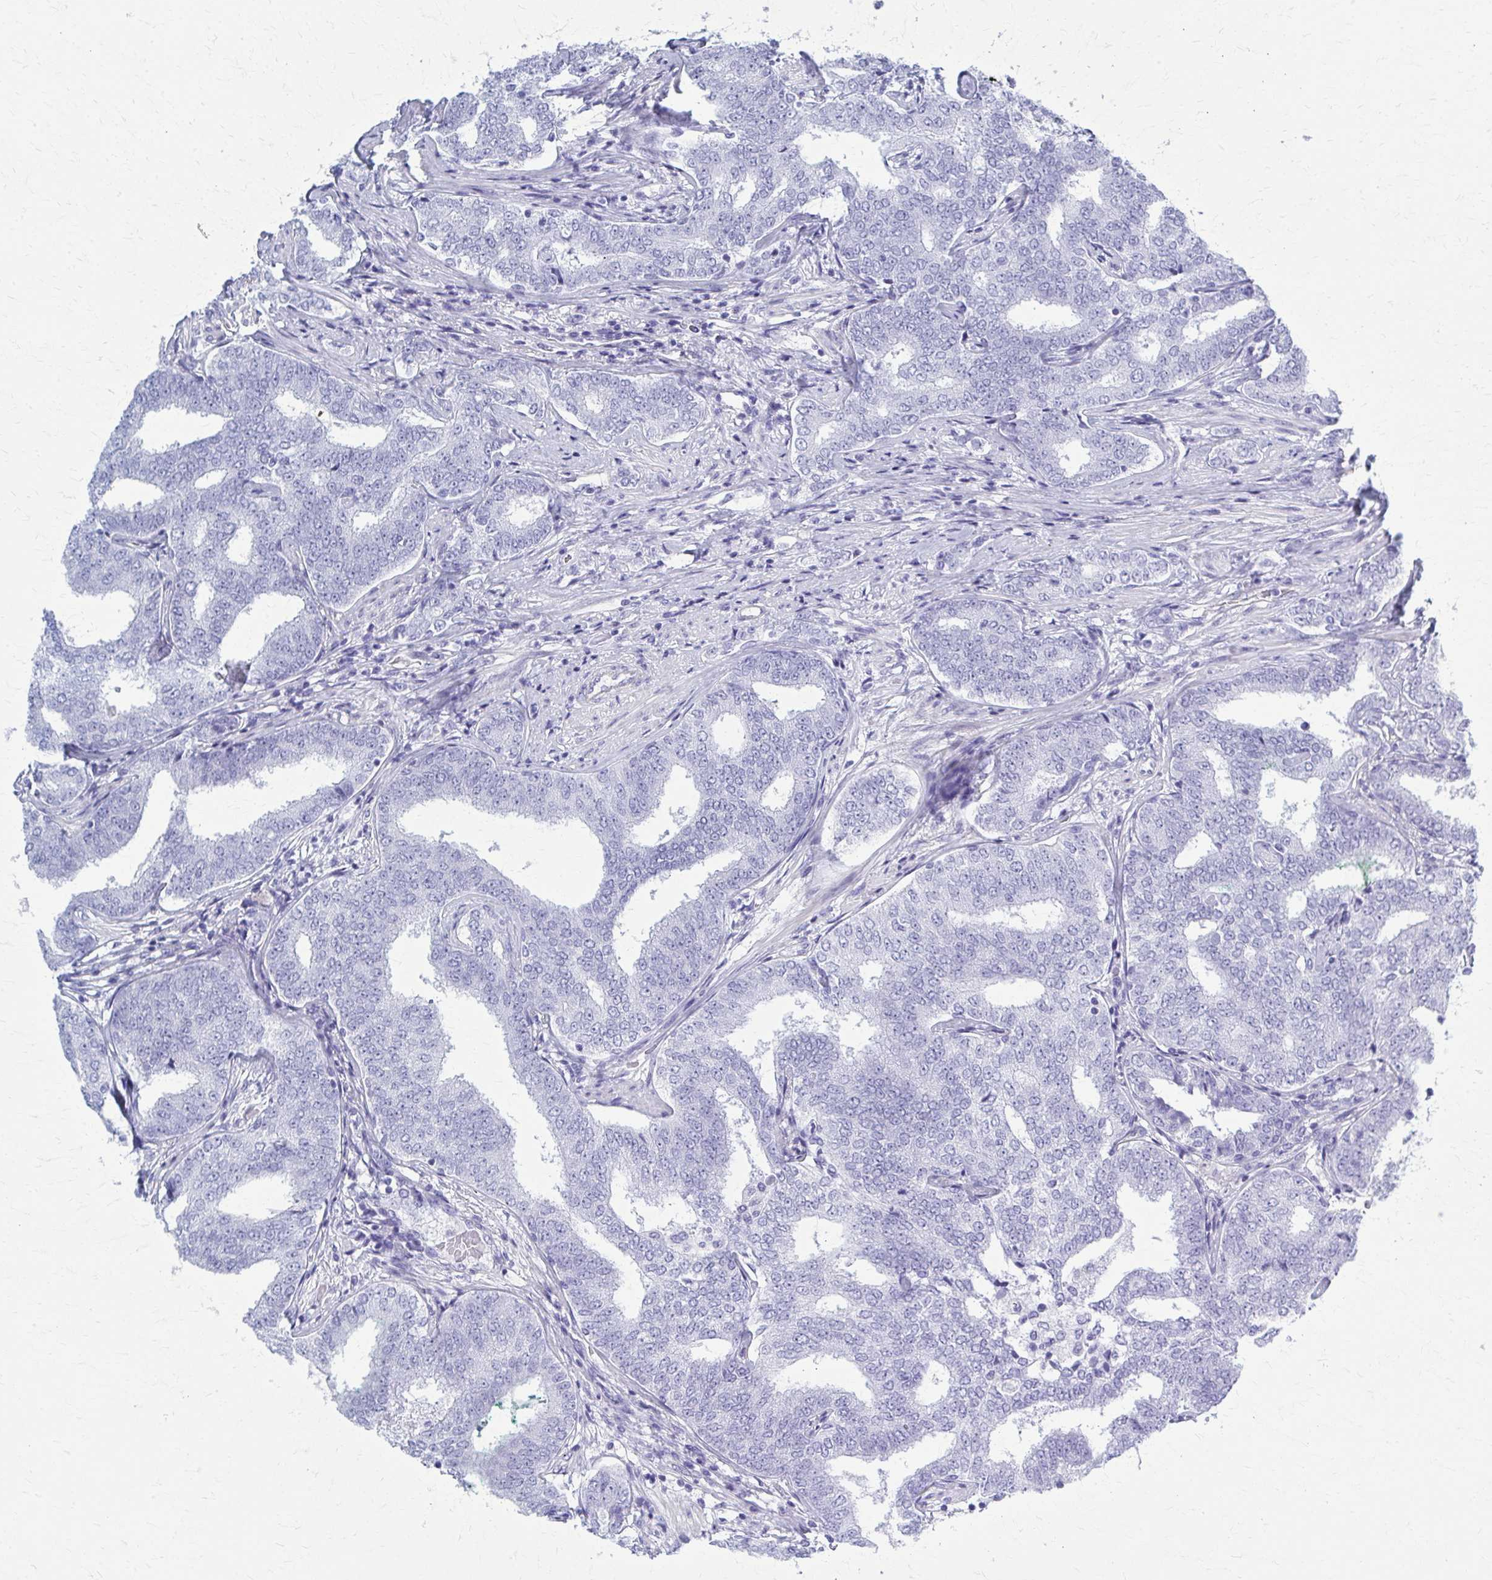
{"staining": {"intensity": "negative", "quantity": "none", "location": "none"}, "tissue": "prostate cancer", "cell_type": "Tumor cells", "image_type": "cancer", "snomed": [{"axis": "morphology", "description": "Adenocarcinoma, High grade"}, {"axis": "topography", "description": "Prostate"}], "caption": "Immunohistochemistry (IHC) micrograph of neoplastic tissue: human prostate cancer (adenocarcinoma (high-grade)) stained with DAB (3,3'-diaminobenzidine) reveals no significant protein expression in tumor cells.", "gene": "GFAP", "patient": {"sex": "male", "age": 72}}